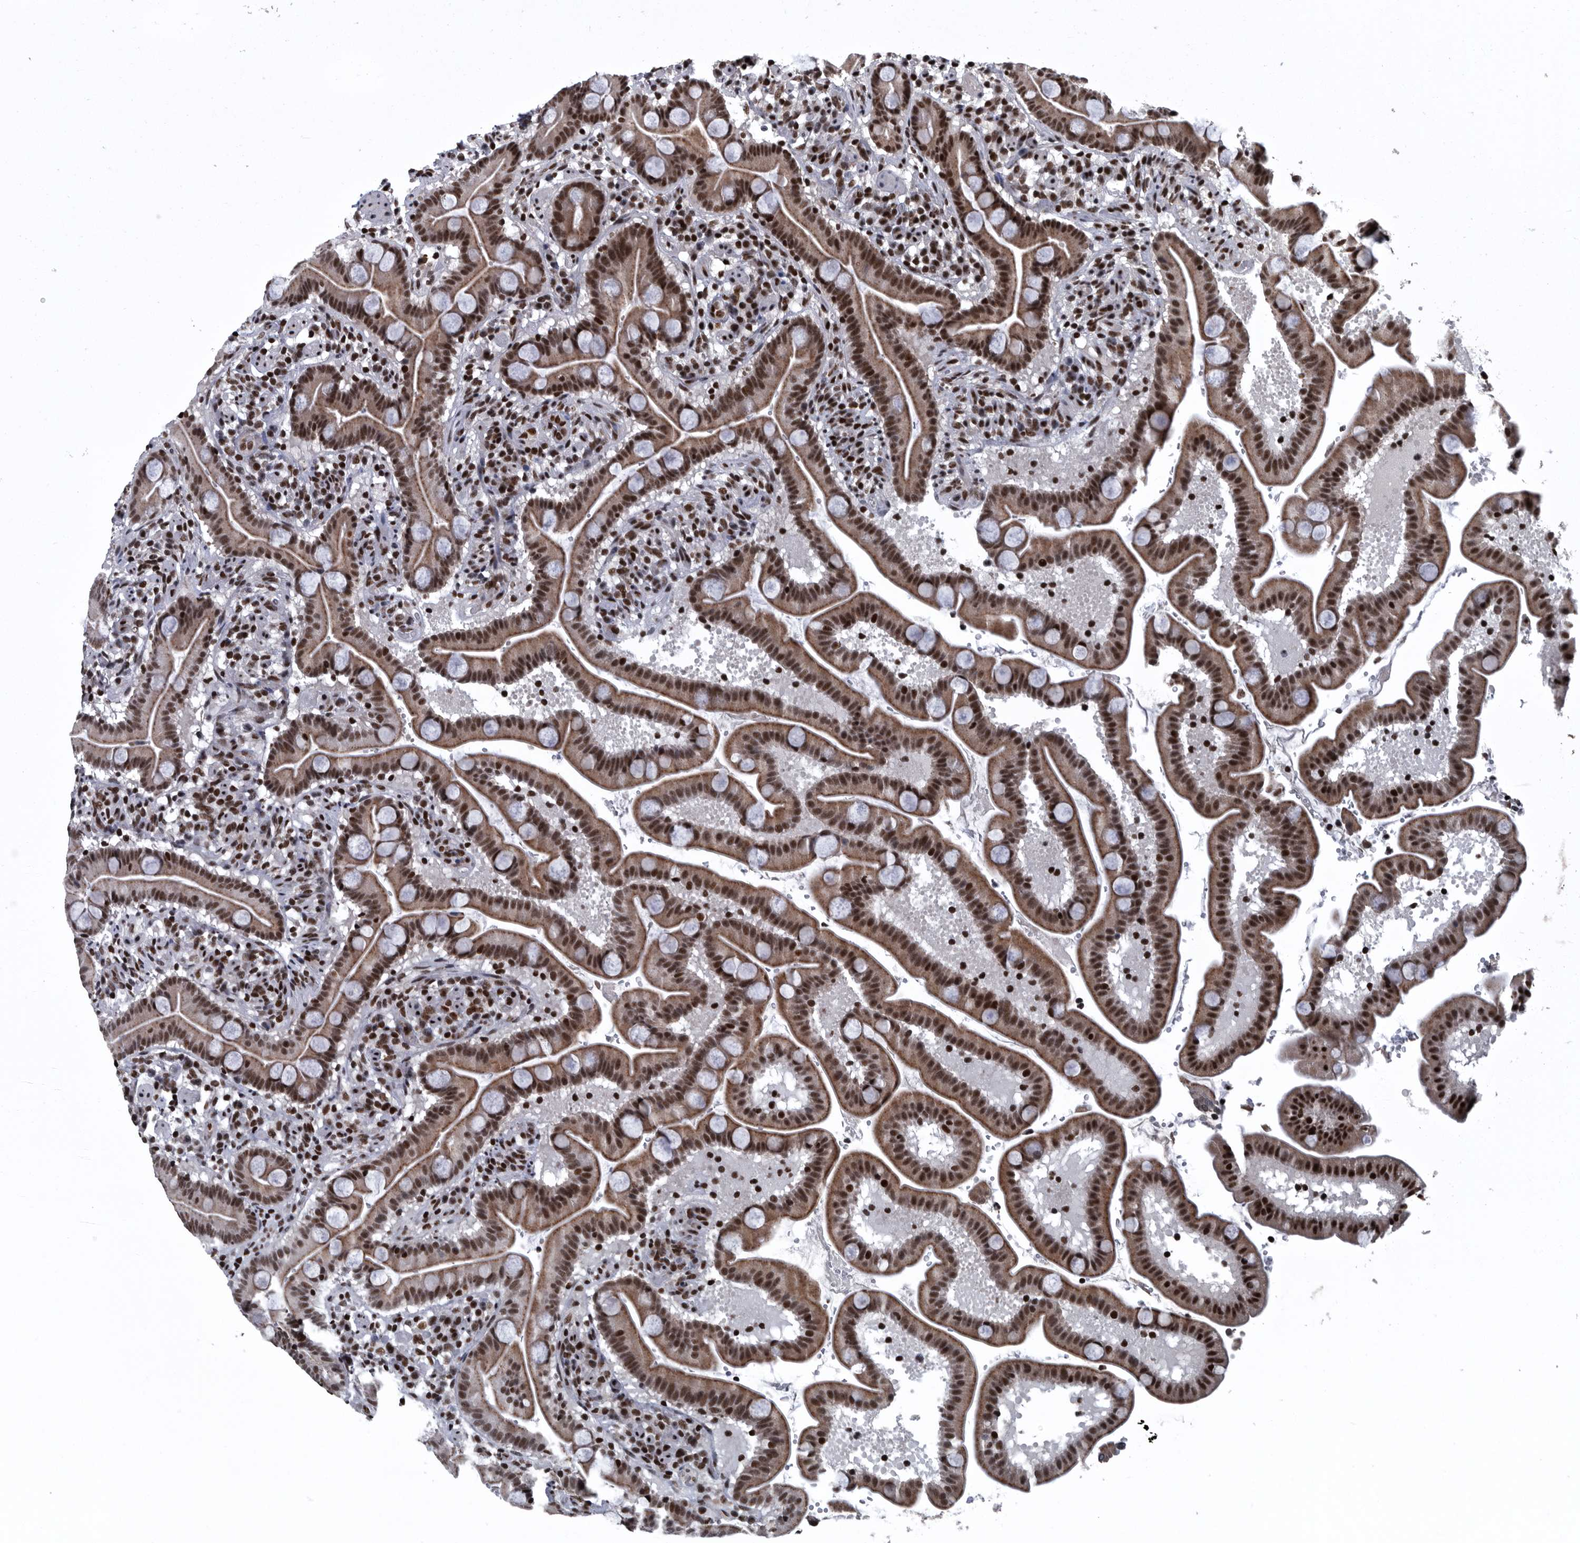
{"staining": {"intensity": "moderate", "quantity": ">75%", "location": "nuclear"}, "tissue": "duodenum", "cell_type": "Glandular cells", "image_type": "normal", "snomed": [{"axis": "morphology", "description": "Normal tissue, NOS"}, {"axis": "topography", "description": "Duodenum"}], "caption": "Human duodenum stained with a brown dye shows moderate nuclear positive positivity in about >75% of glandular cells.", "gene": "SENP7", "patient": {"sex": "male", "age": 54}}